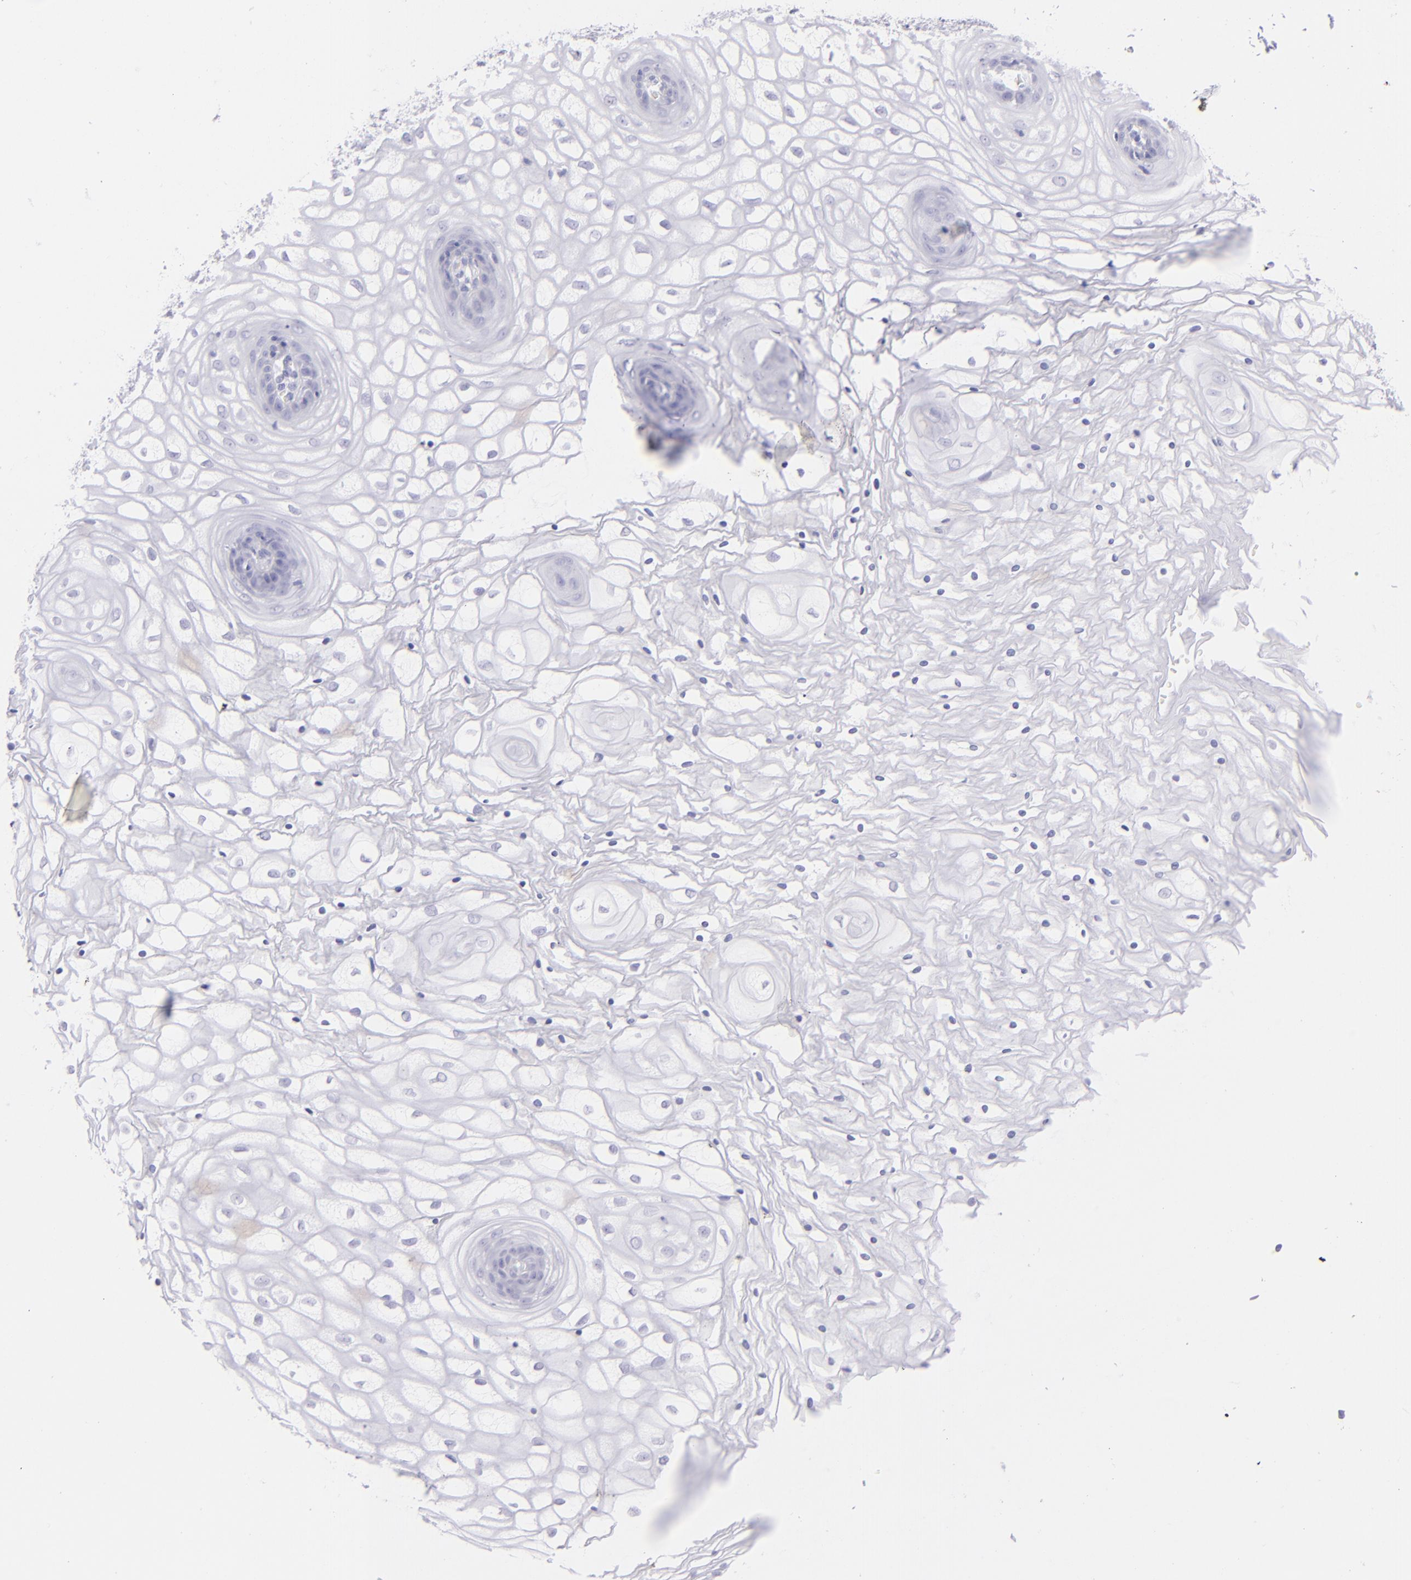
{"staining": {"intensity": "negative", "quantity": "none", "location": "none"}, "tissue": "vagina", "cell_type": "Squamous epithelial cells", "image_type": "normal", "snomed": [{"axis": "morphology", "description": "Normal tissue, NOS"}, {"axis": "topography", "description": "Vagina"}], "caption": "IHC of unremarkable vagina exhibits no expression in squamous epithelial cells.", "gene": "CD72", "patient": {"sex": "female", "age": 34}}